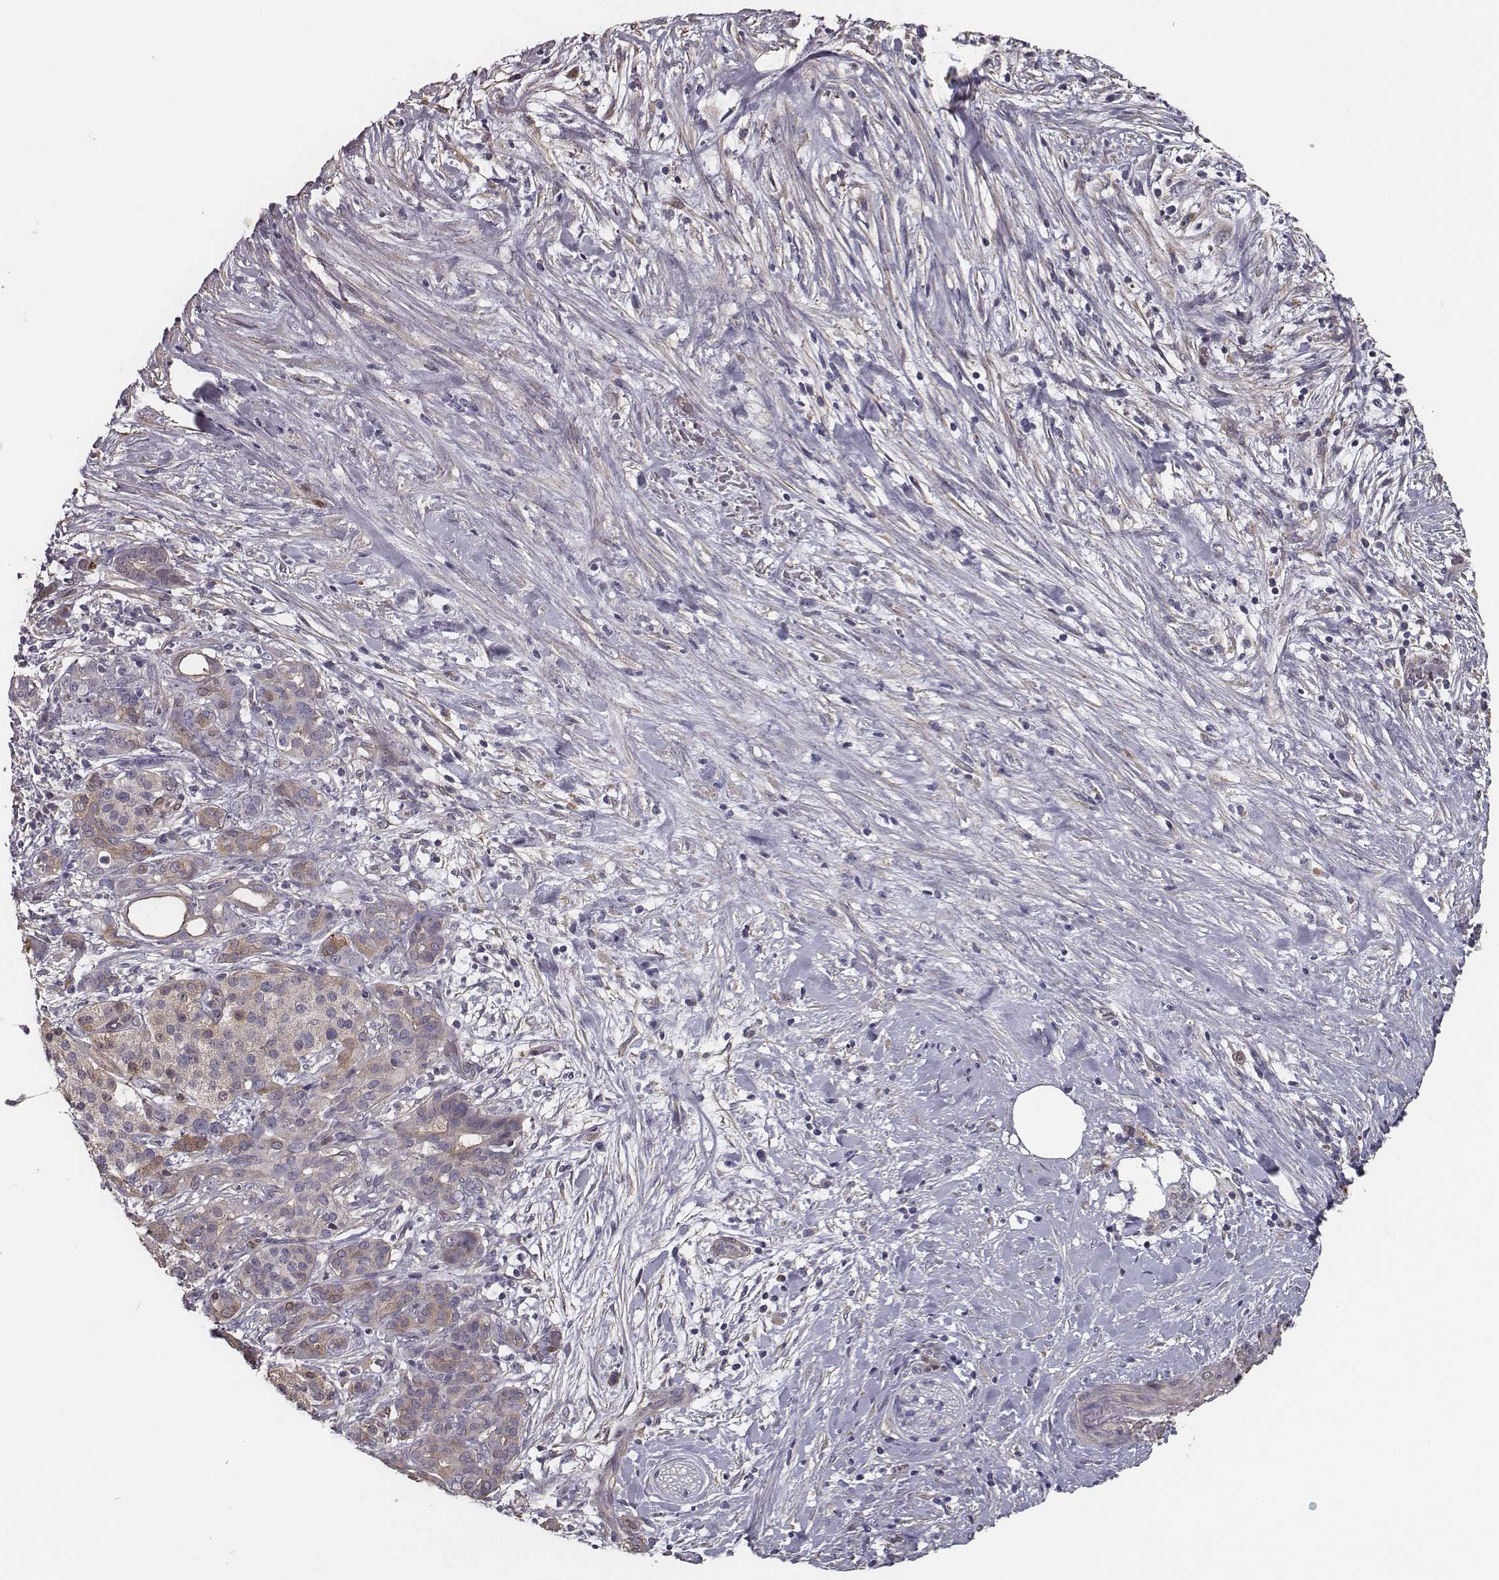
{"staining": {"intensity": "moderate", "quantity": ">75%", "location": "cytoplasmic/membranous"}, "tissue": "pancreatic cancer", "cell_type": "Tumor cells", "image_type": "cancer", "snomed": [{"axis": "morphology", "description": "Adenocarcinoma, NOS"}, {"axis": "topography", "description": "Pancreas"}], "caption": "This image displays immunohistochemistry (IHC) staining of human pancreatic adenocarcinoma, with medium moderate cytoplasmic/membranous expression in approximately >75% of tumor cells.", "gene": "ISYNA1", "patient": {"sex": "male", "age": 44}}